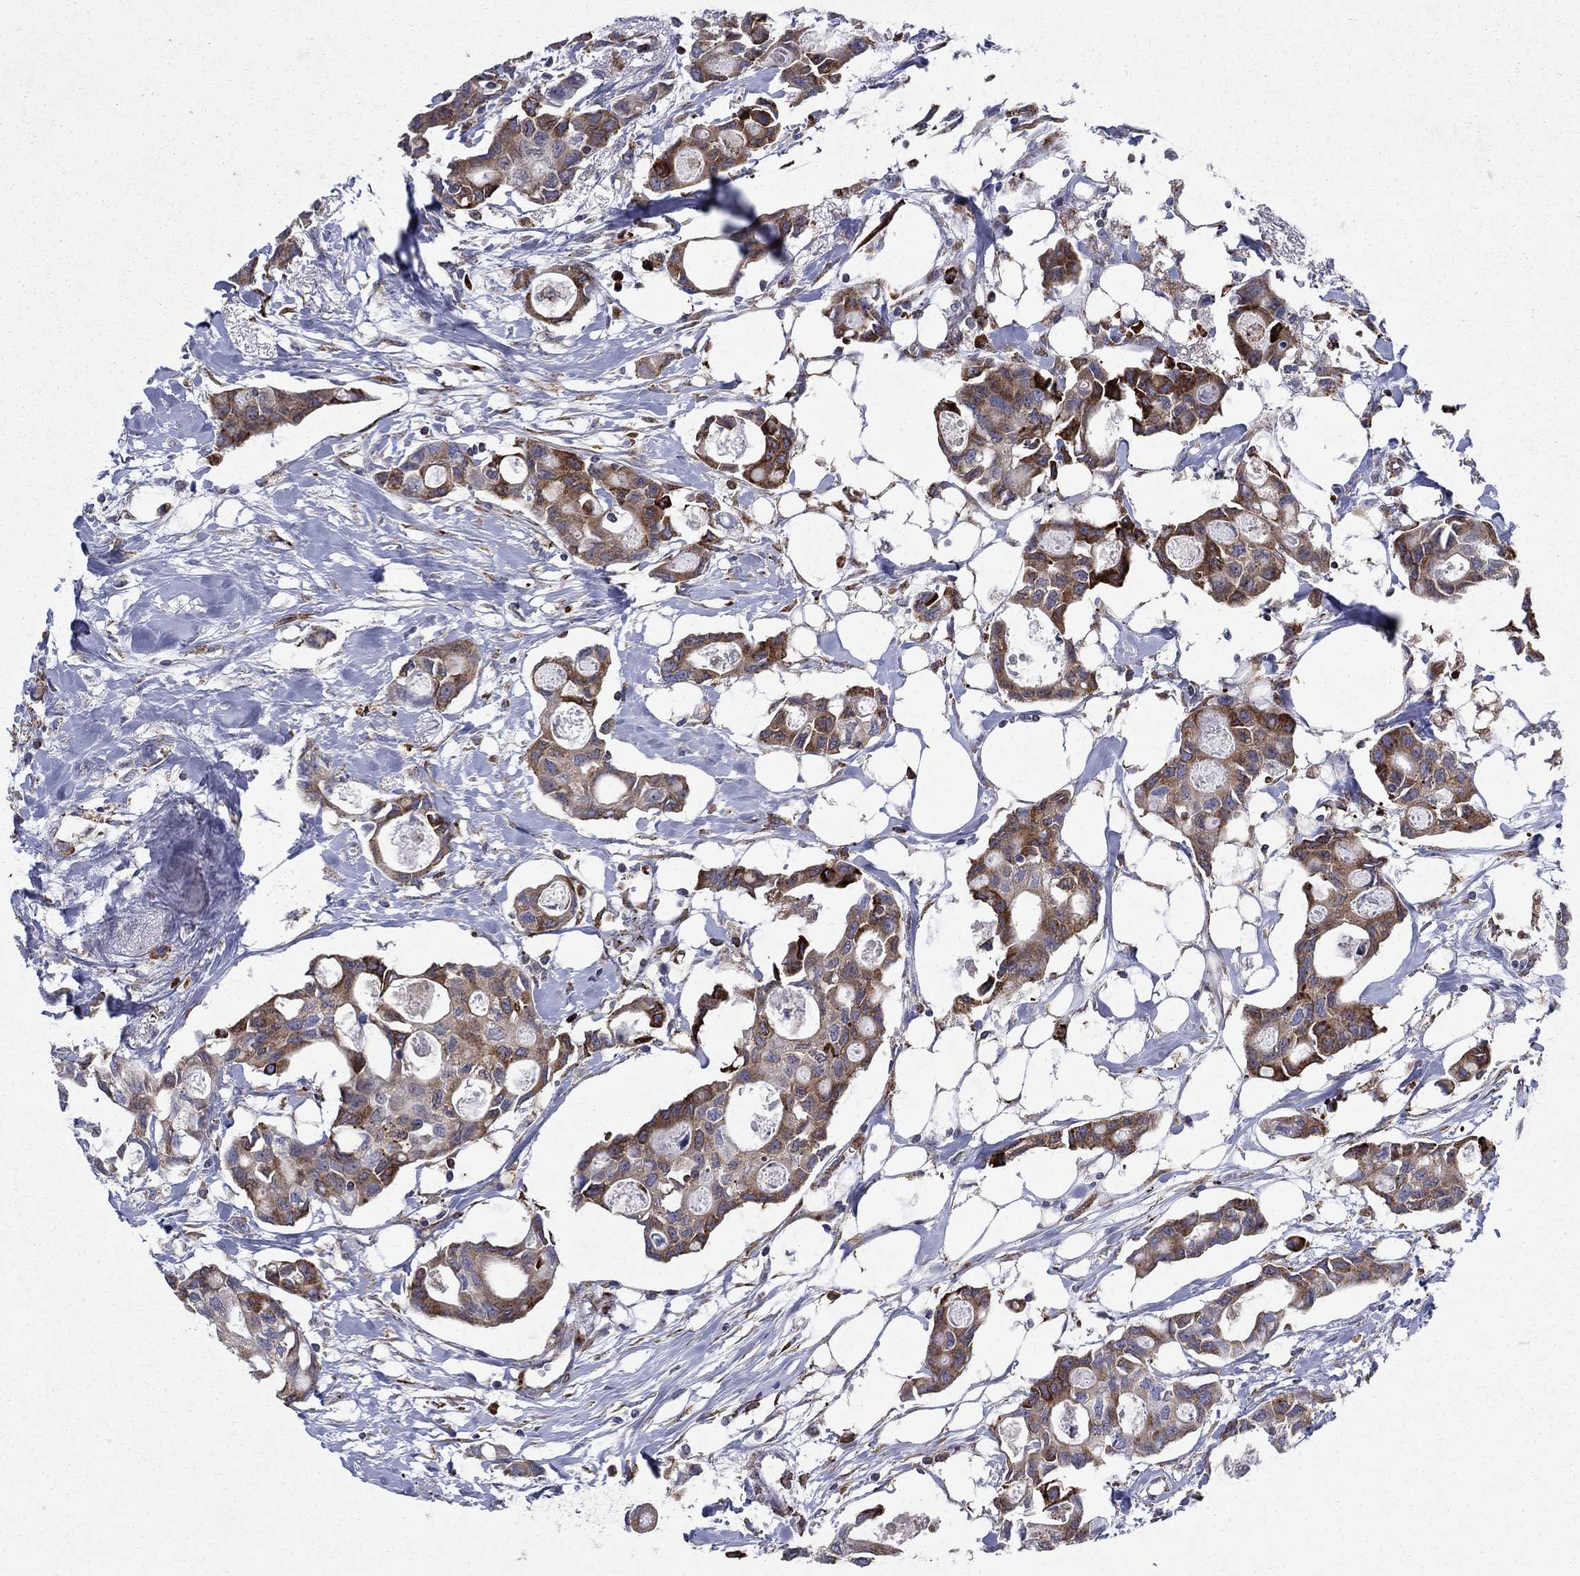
{"staining": {"intensity": "strong", "quantity": "25%-75%", "location": "cytoplasmic/membranous"}, "tissue": "breast cancer", "cell_type": "Tumor cells", "image_type": "cancer", "snomed": [{"axis": "morphology", "description": "Duct carcinoma"}, {"axis": "topography", "description": "Breast"}], "caption": "Tumor cells show strong cytoplasmic/membranous positivity in about 25%-75% of cells in breast cancer (invasive ductal carcinoma).", "gene": "CAB39L", "patient": {"sex": "female", "age": 83}}